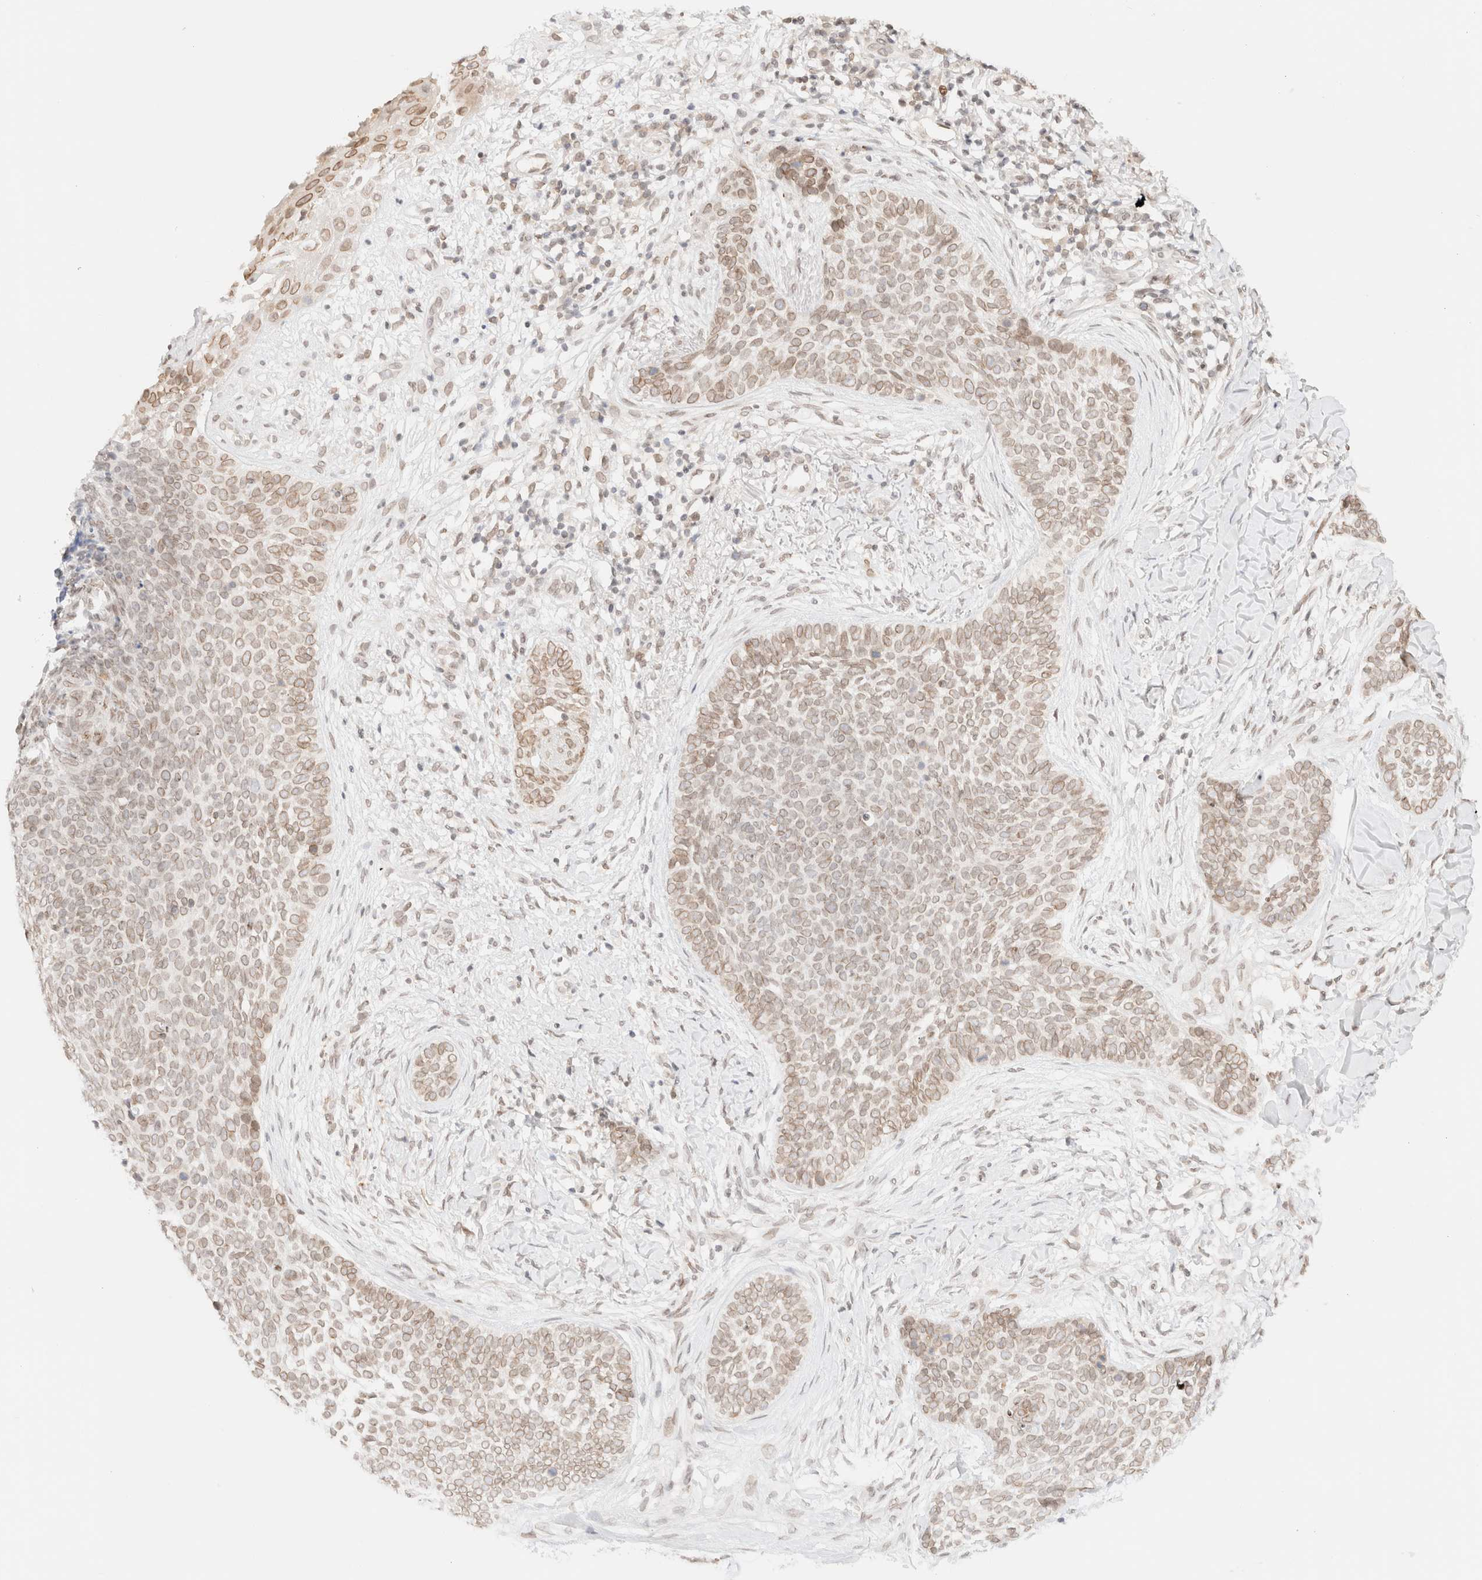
{"staining": {"intensity": "weak", "quantity": ">75%", "location": "cytoplasmic/membranous,nuclear"}, "tissue": "skin cancer", "cell_type": "Tumor cells", "image_type": "cancer", "snomed": [{"axis": "morphology", "description": "Normal tissue, NOS"}, {"axis": "morphology", "description": "Basal cell carcinoma"}, {"axis": "topography", "description": "Skin"}], "caption": "A photomicrograph of human skin cancer stained for a protein exhibits weak cytoplasmic/membranous and nuclear brown staining in tumor cells.", "gene": "ZNF770", "patient": {"sex": "male", "age": 67}}